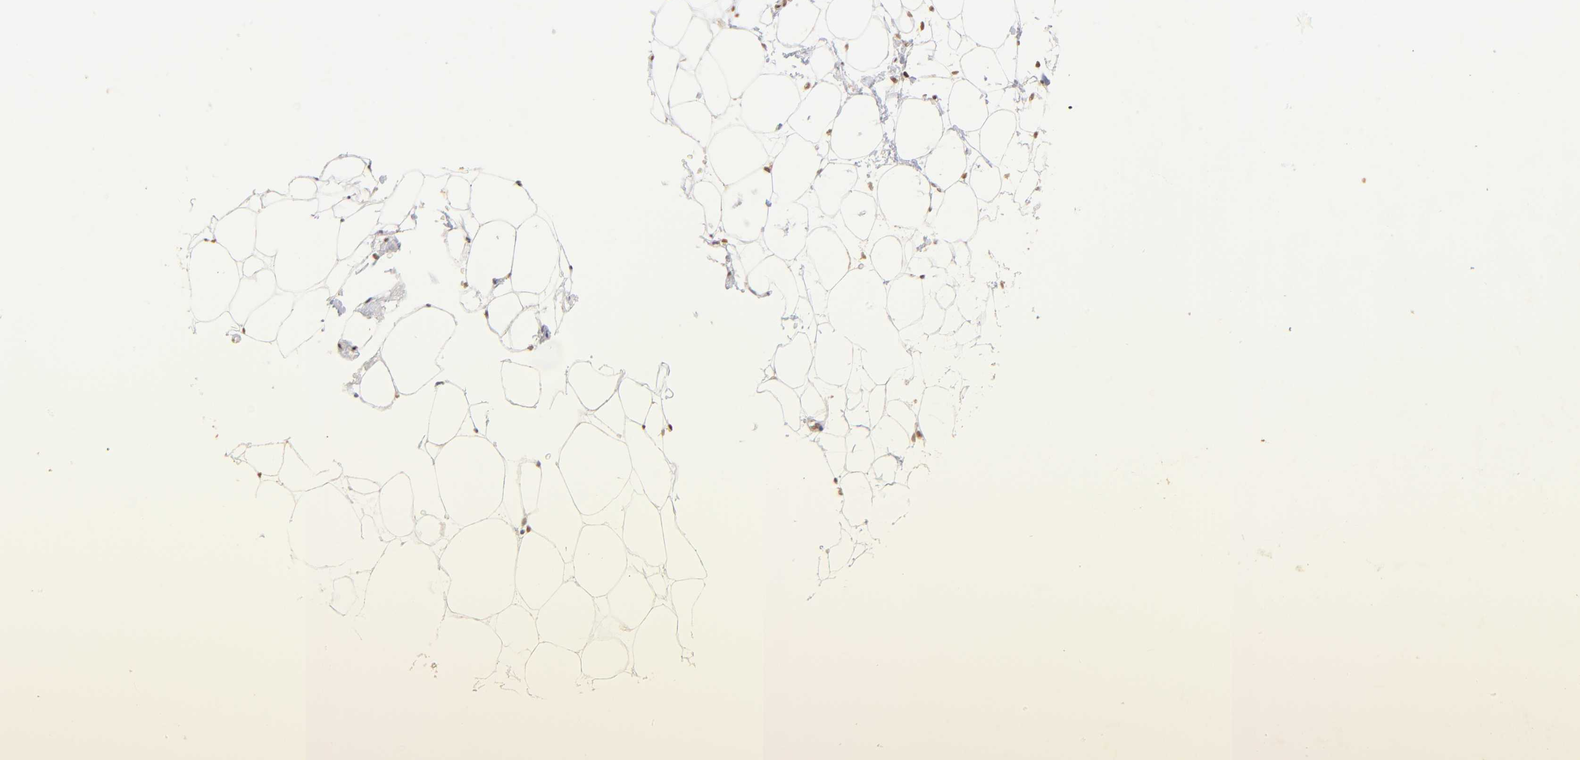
{"staining": {"intensity": "strong", "quantity": ">75%", "location": "nuclear"}, "tissue": "adipose tissue", "cell_type": "Adipocytes", "image_type": "normal", "snomed": [{"axis": "morphology", "description": "Normal tissue, NOS"}, {"axis": "topography", "description": "Breast"}], "caption": "About >75% of adipocytes in normal adipose tissue exhibit strong nuclear protein expression as visualized by brown immunohistochemical staining.", "gene": "MED15", "patient": {"sex": "female", "age": 22}}